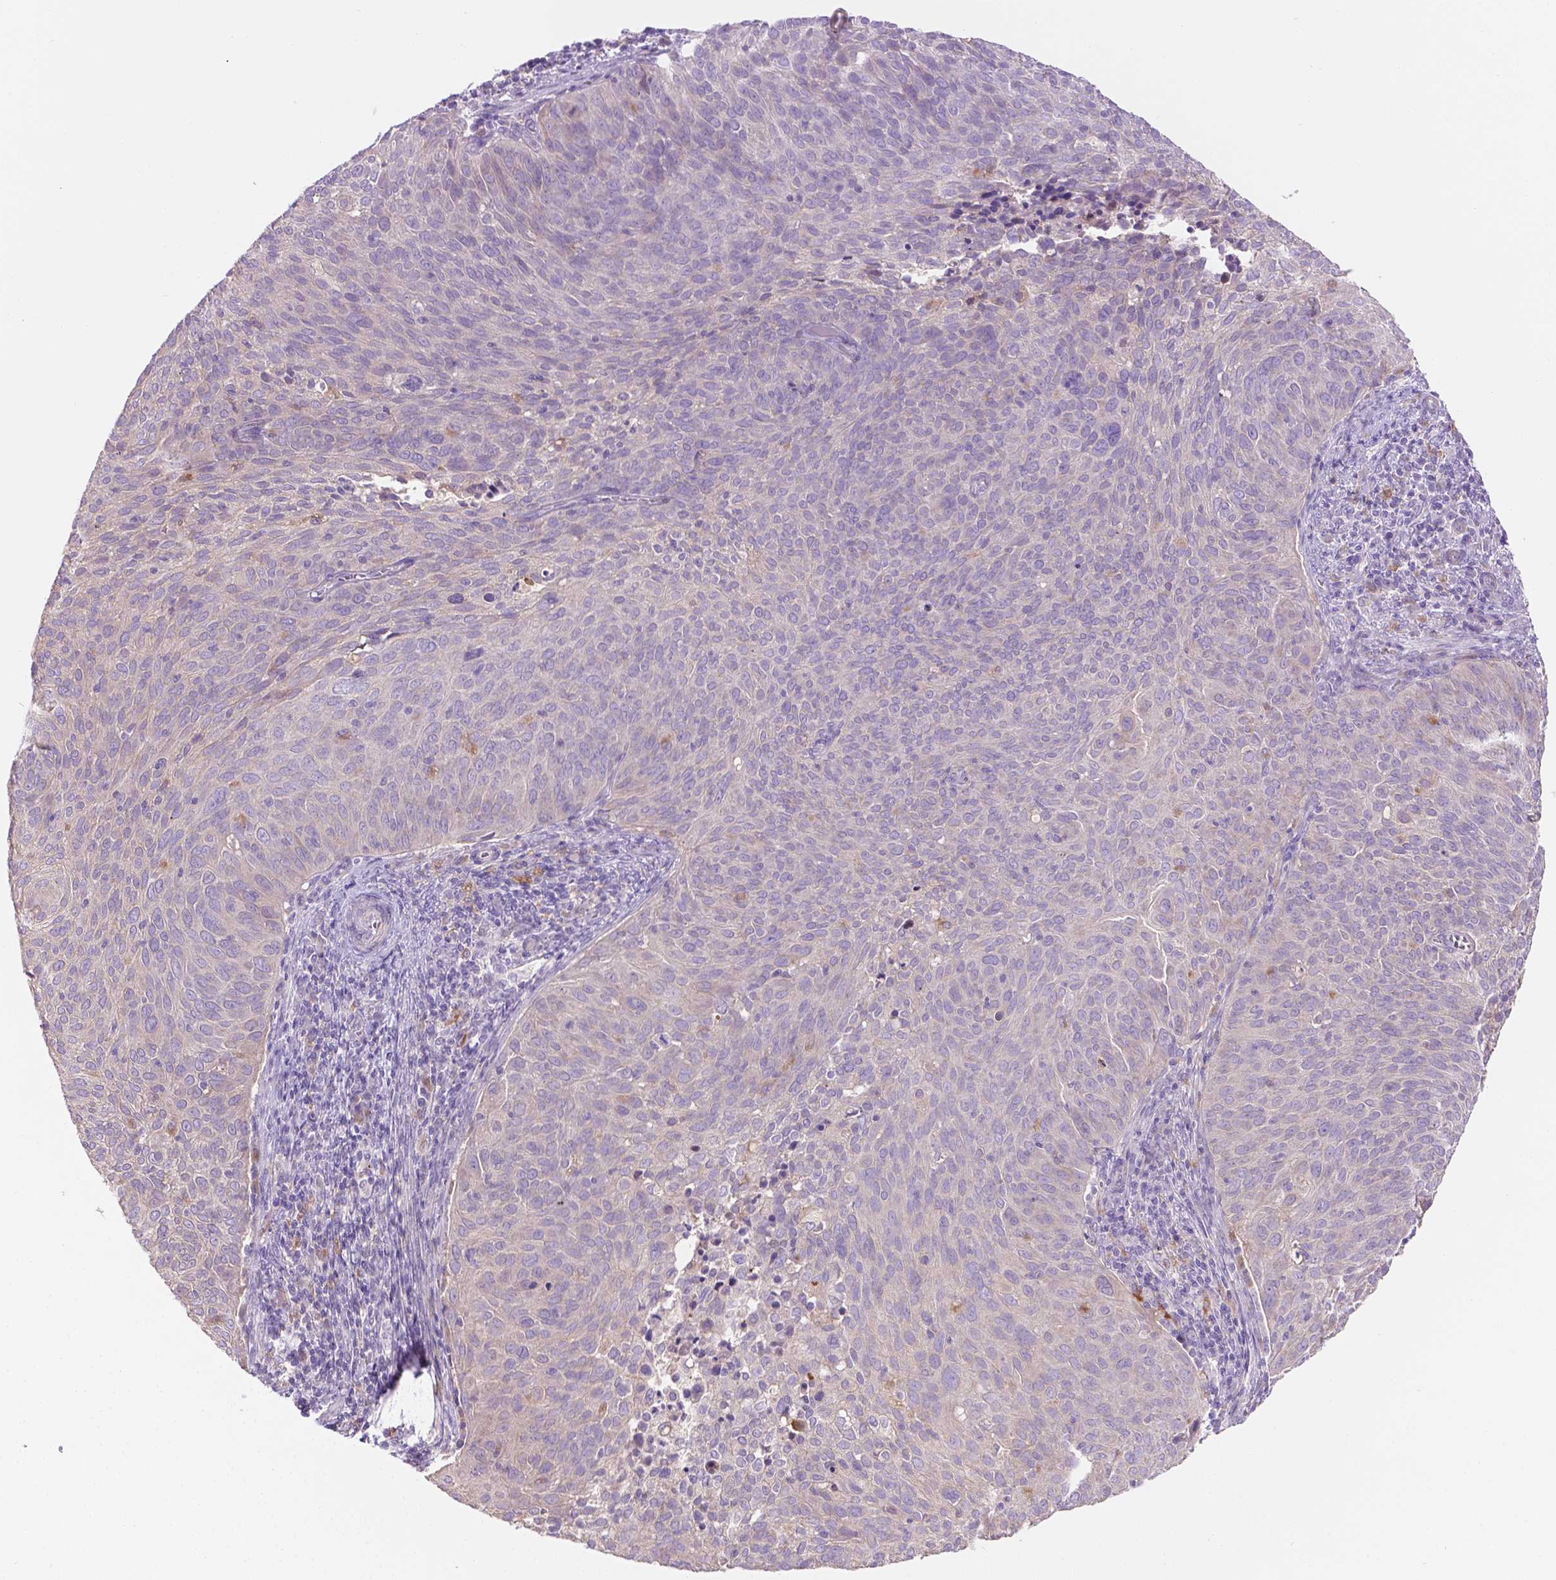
{"staining": {"intensity": "negative", "quantity": "none", "location": "none"}, "tissue": "cervical cancer", "cell_type": "Tumor cells", "image_type": "cancer", "snomed": [{"axis": "morphology", "description": "Squamous cell carcinoma, NOS"}, {"axis": "topography", "description": "Cervix"}], "caption": "Tumor cells are negative for protein expression in human cervical cancer (squamous cell carcinoma). (Stains: DAB IHC with hematoxylin counter stain, Microscopy: brightfield microscopy at high magnification).", "gene": "CDH7", "patient": {"sex": "female", "age": 39}}